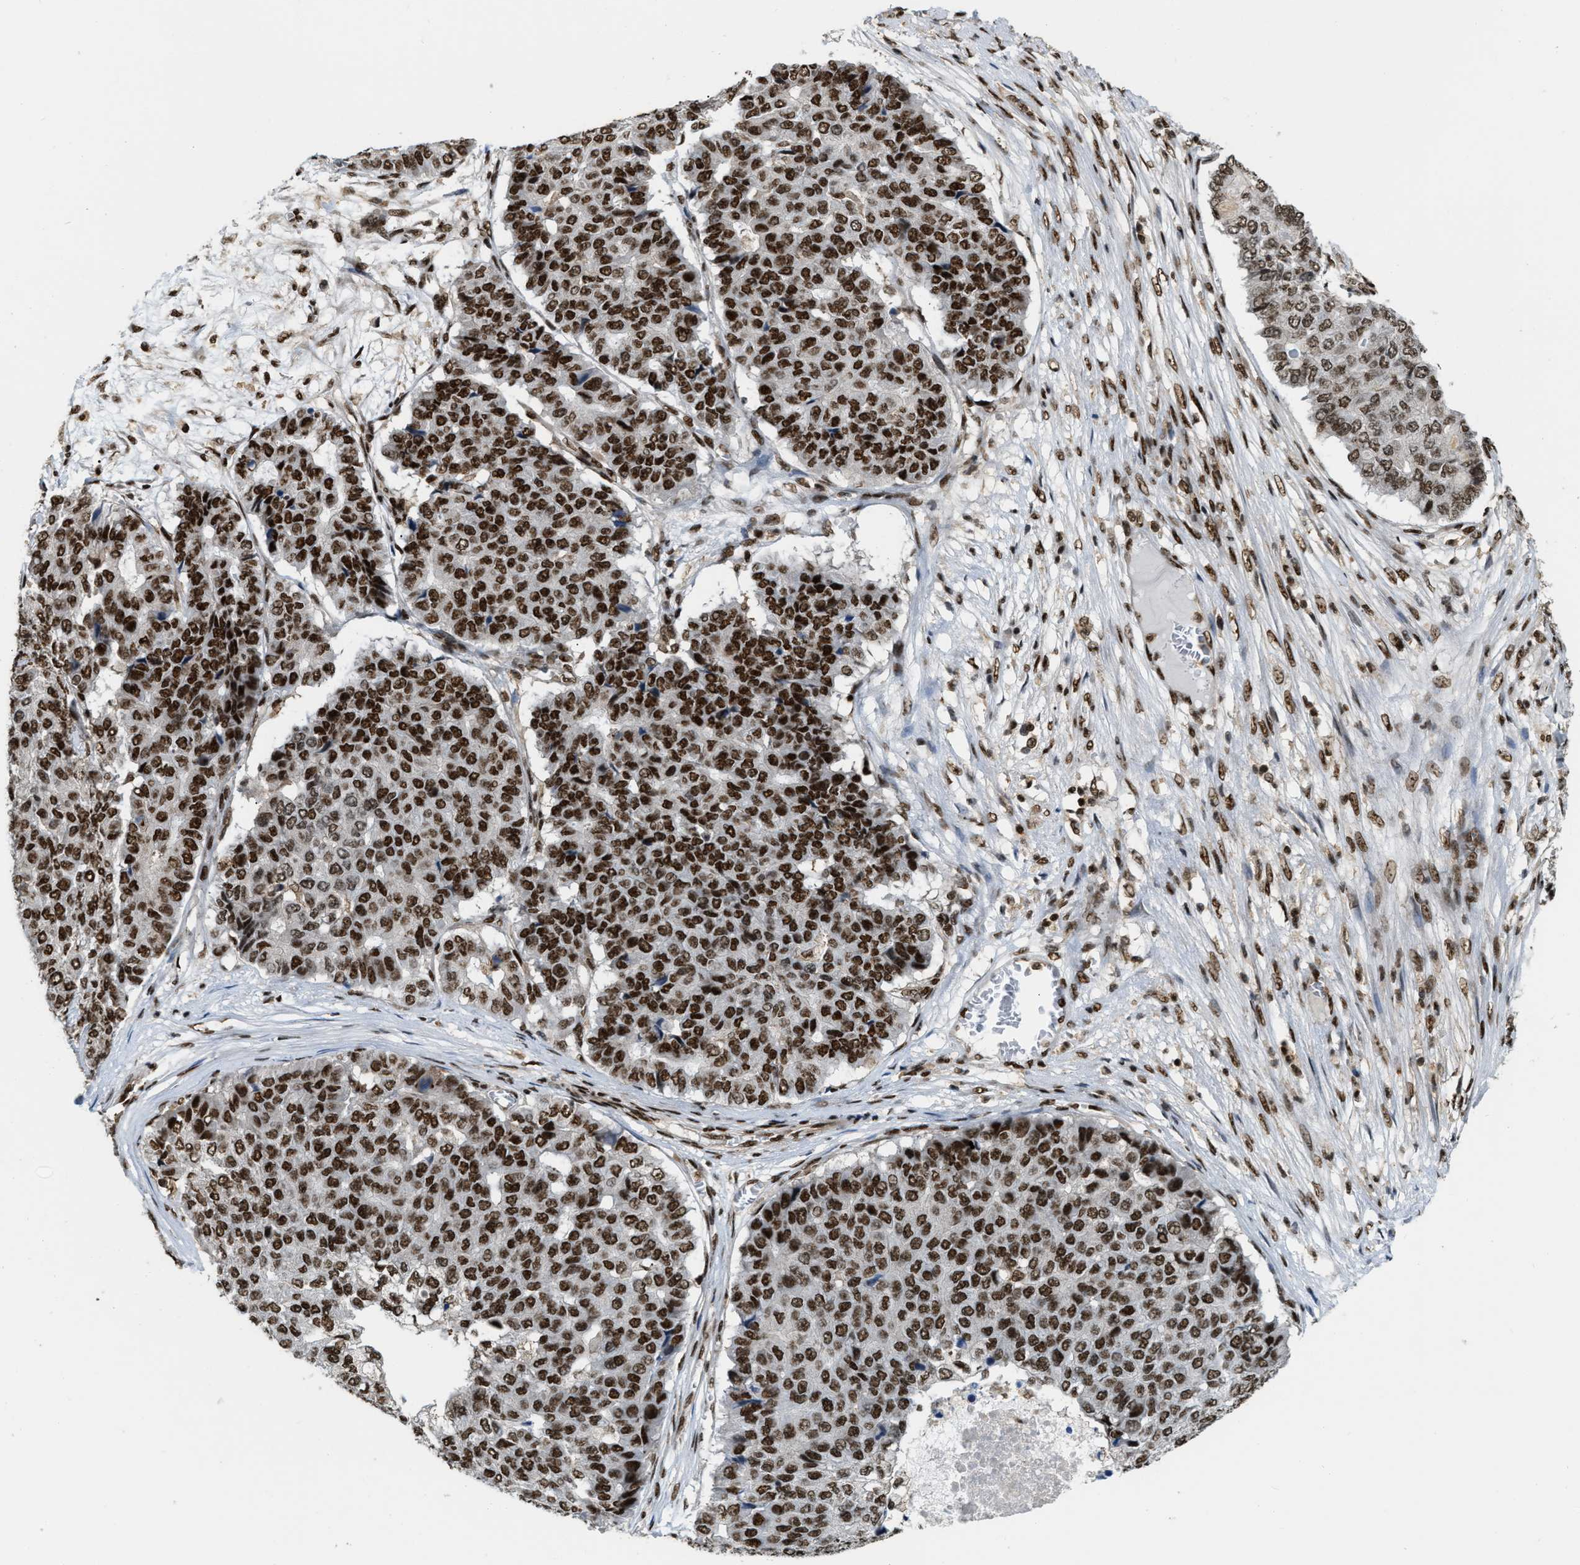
{"staining": {"intensity": "strong", "quantity": ">75%", "location": "nuclear"}, "tissue": "pancreatic cancer", "cell_type": "Tumor cells", "image_type": "cancer", "snomed": [{"axis": "morphology", "description": "Adenocarcinoma, NOS"}, {"axis": "topography", "description": "Pancreas"}], "caption": "Immunohistochemical staining of human adenocarcinoma (pancreatic) displays strong nuclear protein expression in about >75% of tumor cells. Immunohistochemistry stains the protein of interest in brown and the nuclei are stained blue.", "gene": "NUMA1", "patient": {"sex": "male", "age": 50}}